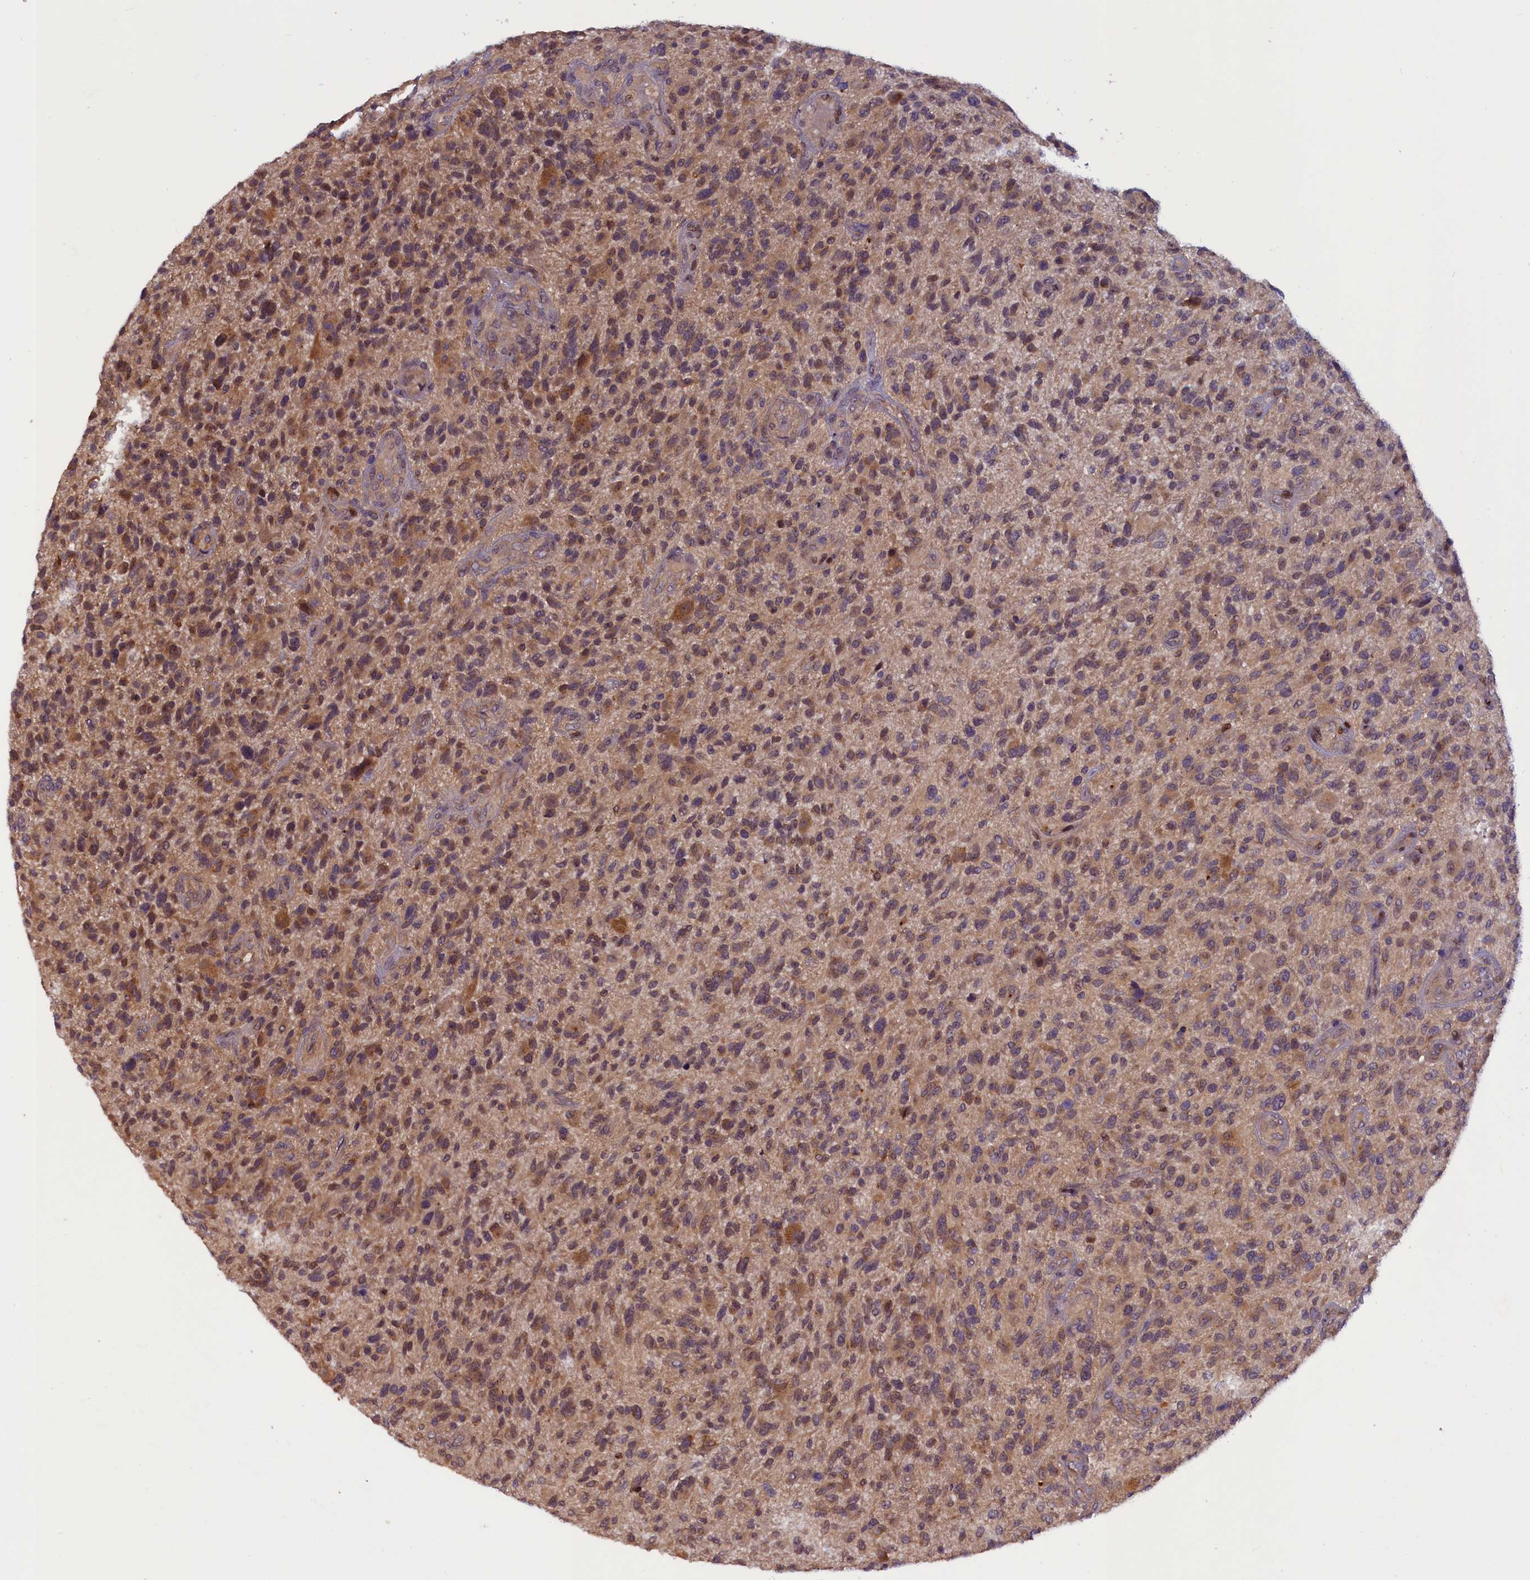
{"staining": {"intensity": "weak", "quantity": "25%-75%", "location": "cytoplasmic/membranous"}, "tissue": "glioma", "cell_type": "Tumor cells", "image_type": "cancer", "snomed": [{"axis": "morphology", "description": "Glioma, malignant, High grade"}, {"axis": "topography", "description": "Brain"}], "caption": "A micrograph showing weak cytoplasmic/membranous expression in about 25%-75% of tumor cells in malignant glioma (high-grade), as visualized by brown immunohistochemical staining.", "gene": "CCDC9B", "patient": {"sex": "male", "age": 47}}